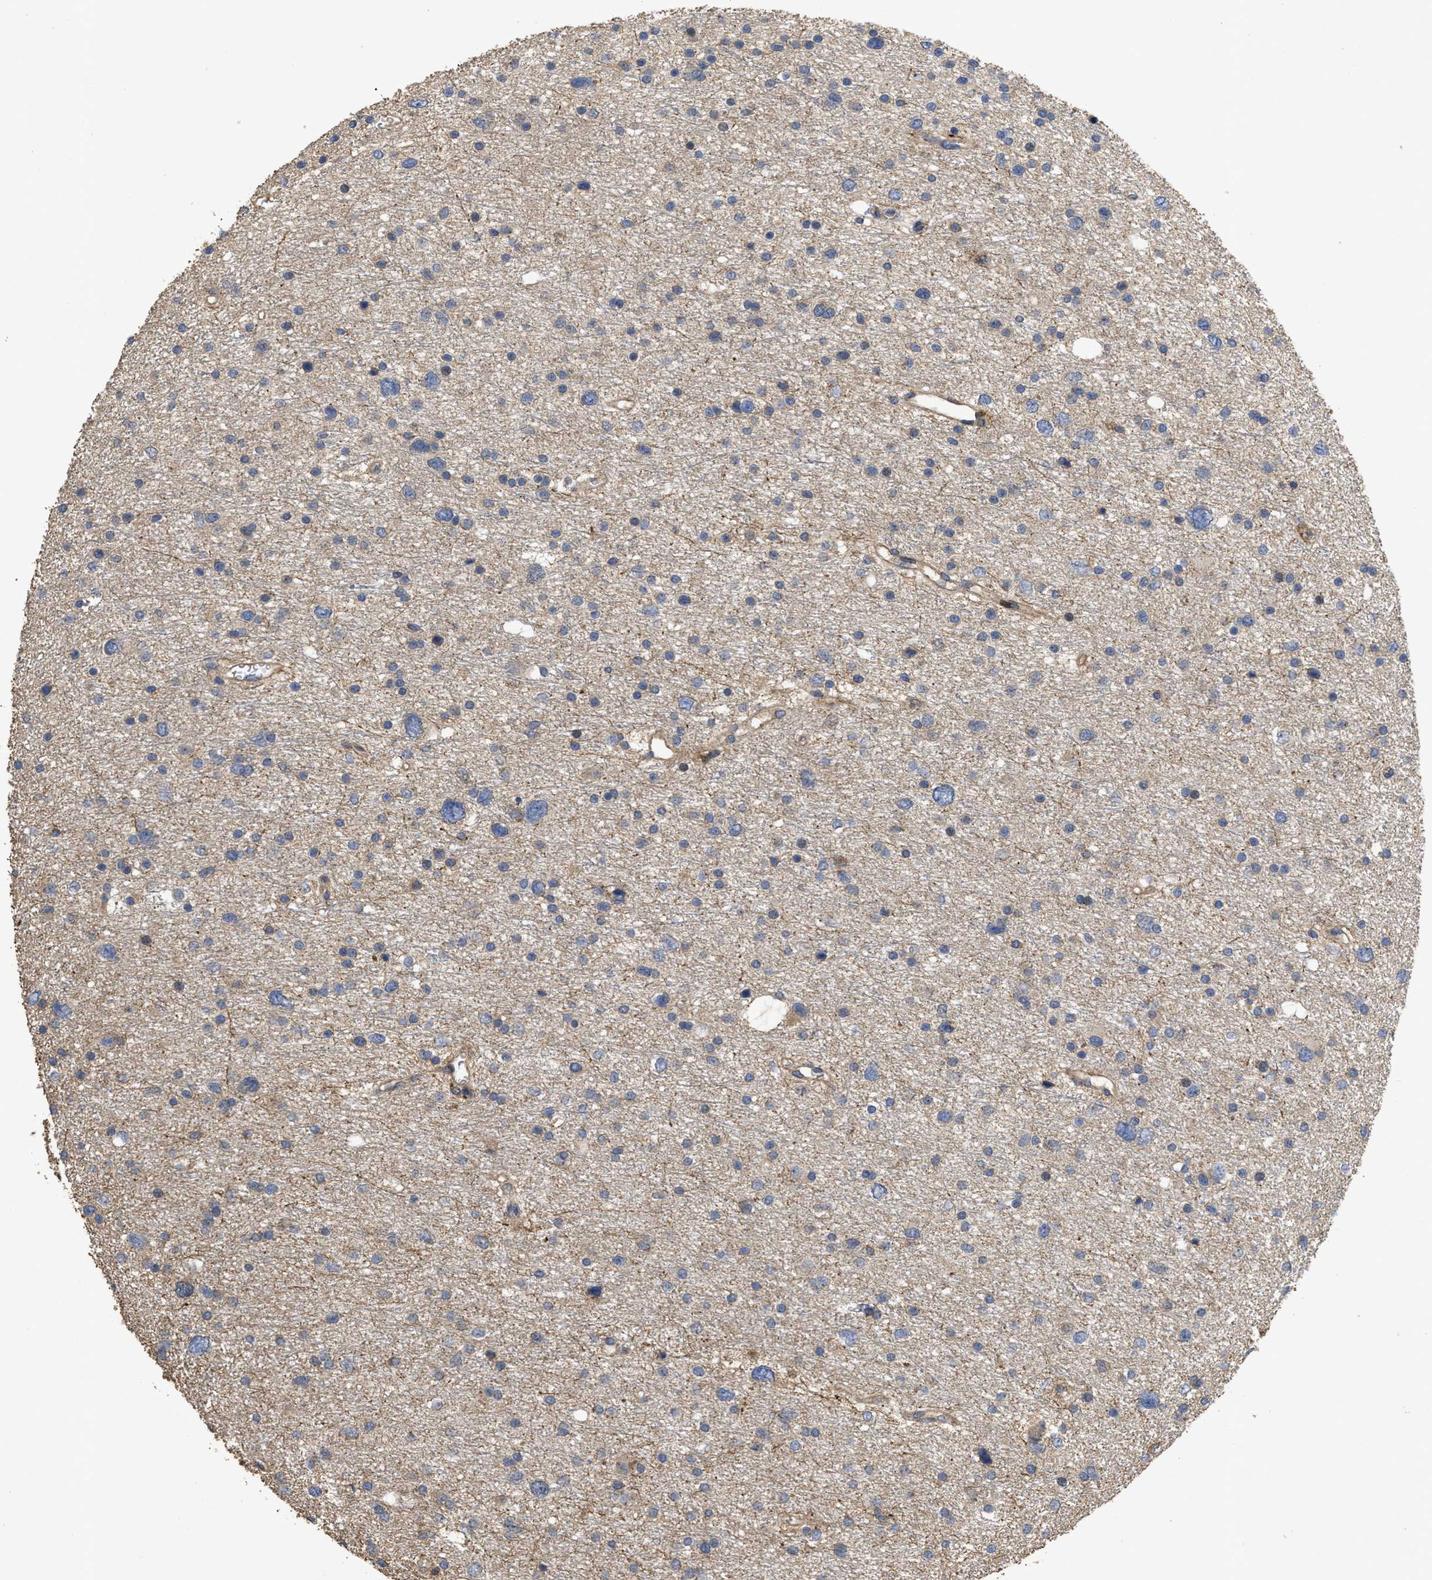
{"staining": {"intensity": "weak", "quantity": "<25%", "location": "cytoplasmic/membranous"}, "tissue": "glioma", "cell_type": "Tumor cells", "image_type": "cancer", "snomed": [{"axis": "morphology", "description": "Glioma, malignant, Low grade"}, {"axis": "topography", "description": "Brain"}], "caption": "IHC of glioma shows no staining in tumor cells.", "gene": "CBR3", "patient": {"sex": "female", "age": 37}}